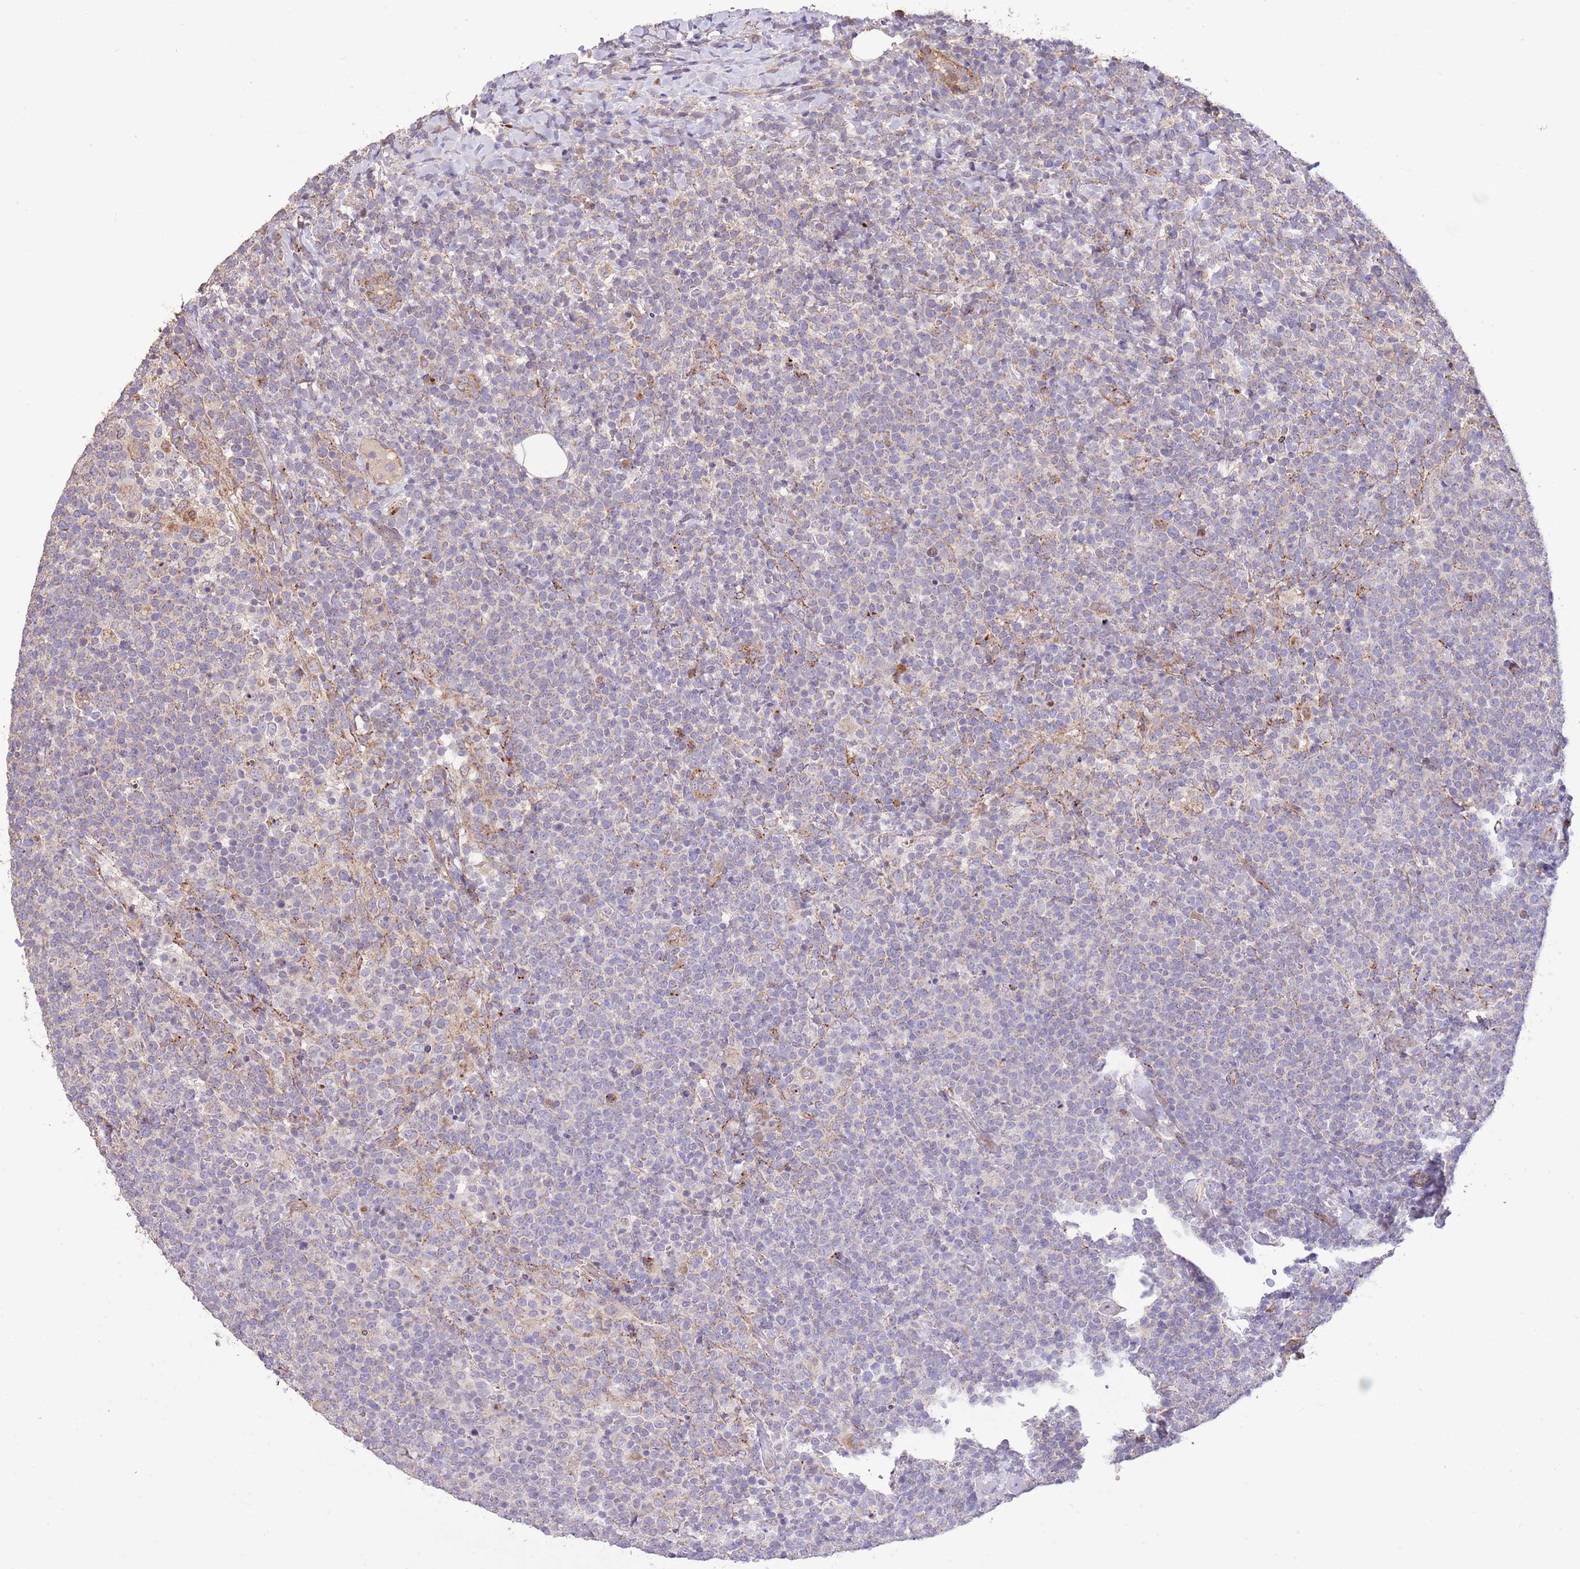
{"staining": {"intensity": "negative", "quantity": "none", "location": "none"}, "tissue": "lymphoma", "cell_type": "Tumor cells", "image_type": "cancer", "snomed": [{"axis": "morphology", "description": "Malignant lymphoma, non-Hodgkin's type, High grade"}, {"axis": "topography", "description": "Lymph node"}], "caption": "Immunohistochemical staining of human malignant lymphoma, non-Hodgkin's type (high-grade) reveals no significant expression in tumor cells.", "gene": "DOCK6", "patient": {"sex": "male", "age": 61}}